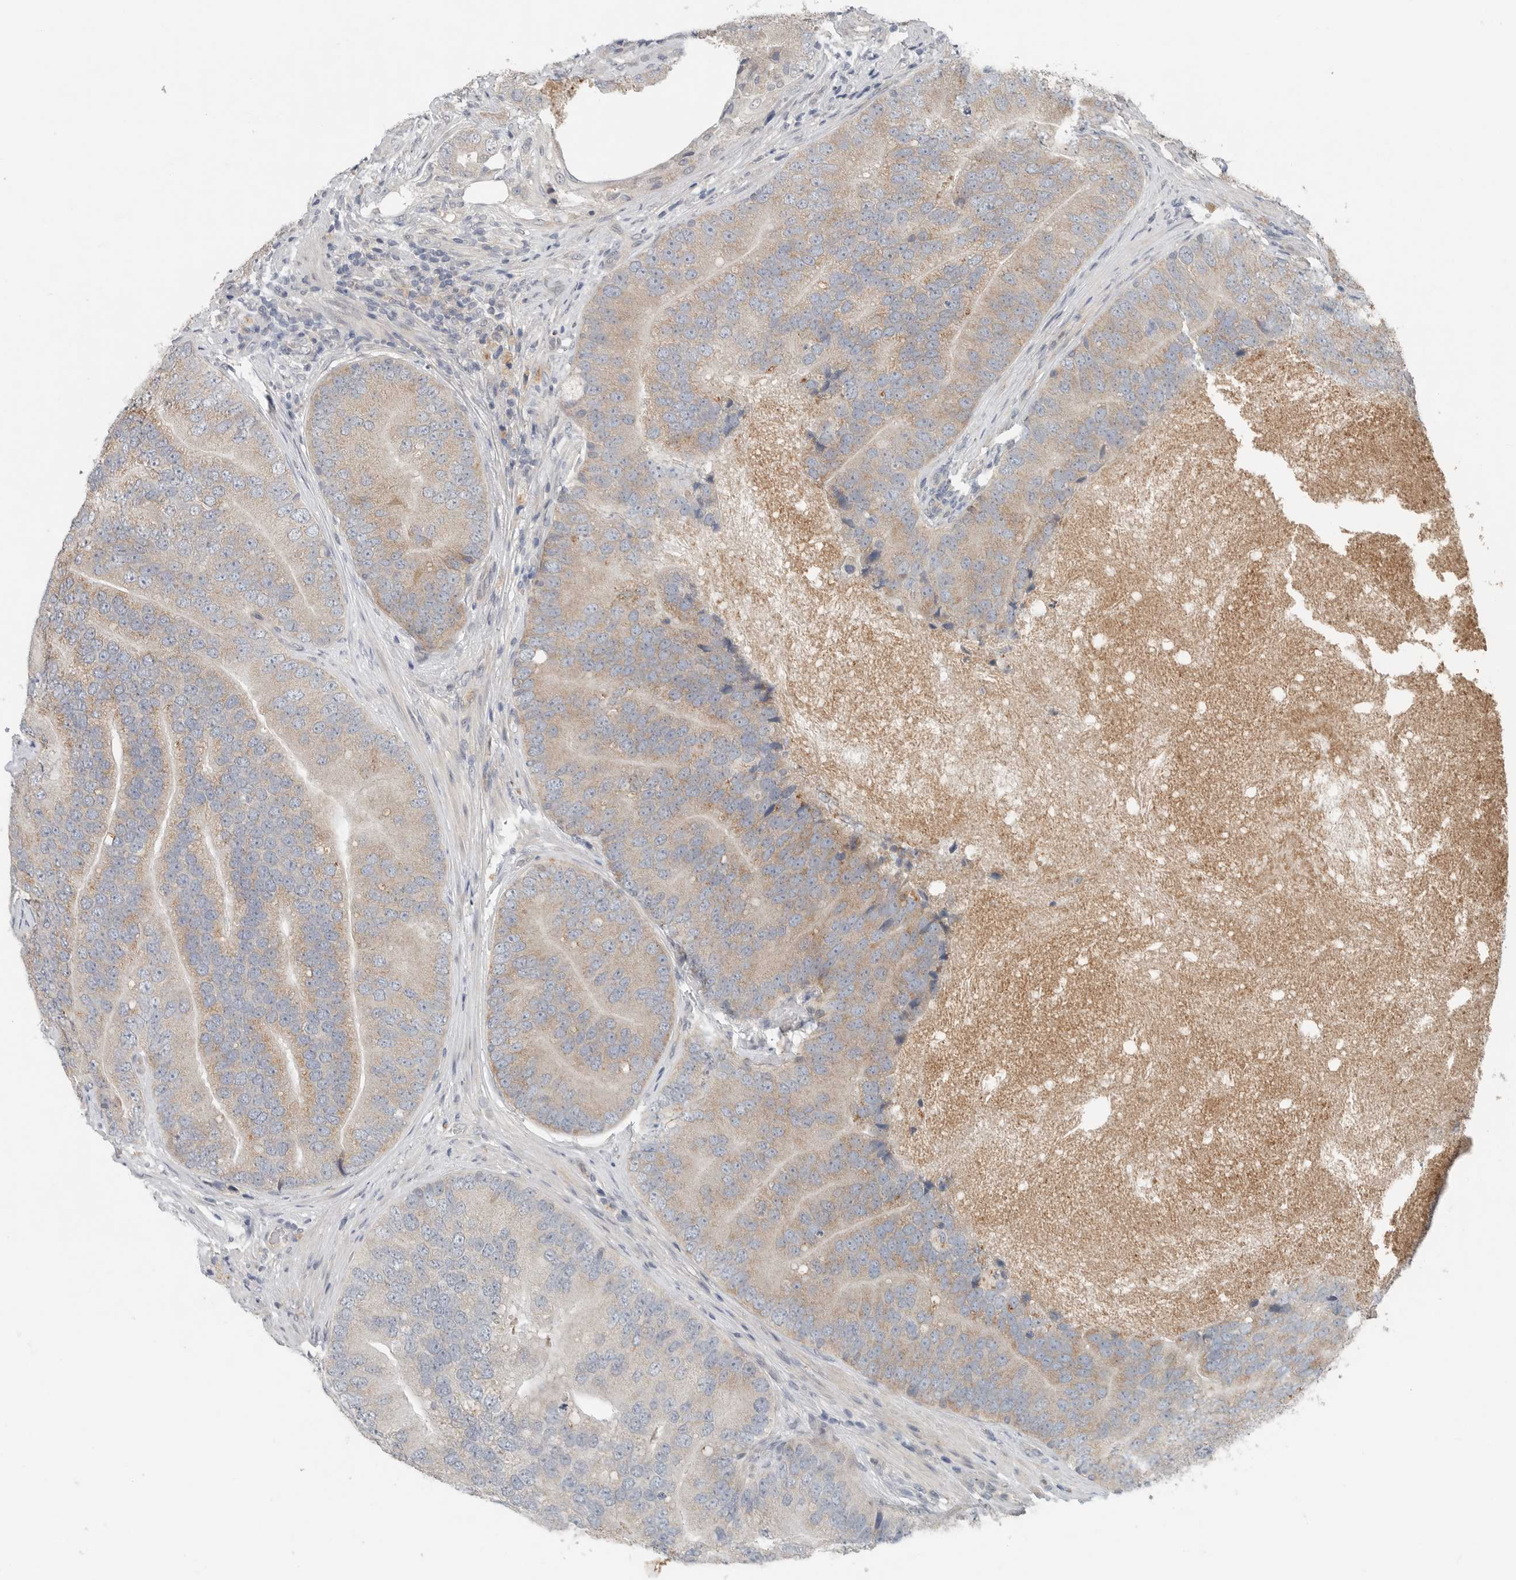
{"staining": {"intensity": "weak", "quantity": "25%-75%", "location": "cytoplasmic/membranous"}, "tissue": "prostate cancer", "cell_type": "Tumor cells", "image_type": "cancer", "snomed": [{"axis": "morphology", "description": "Adenocarcinoma, High grade"}, {"axis": "topography", "description": "Prostate"}], "caption": "Protein staining by IHC reveals weak cytoplasmic/membranous positivity in about 25%-75% of tumor cells in prostate cancer. (DAB IHC with brightfield microscopy, high magnification).", "gene": "FCRLB", "patient": {"sex": "male", "age": 70}}